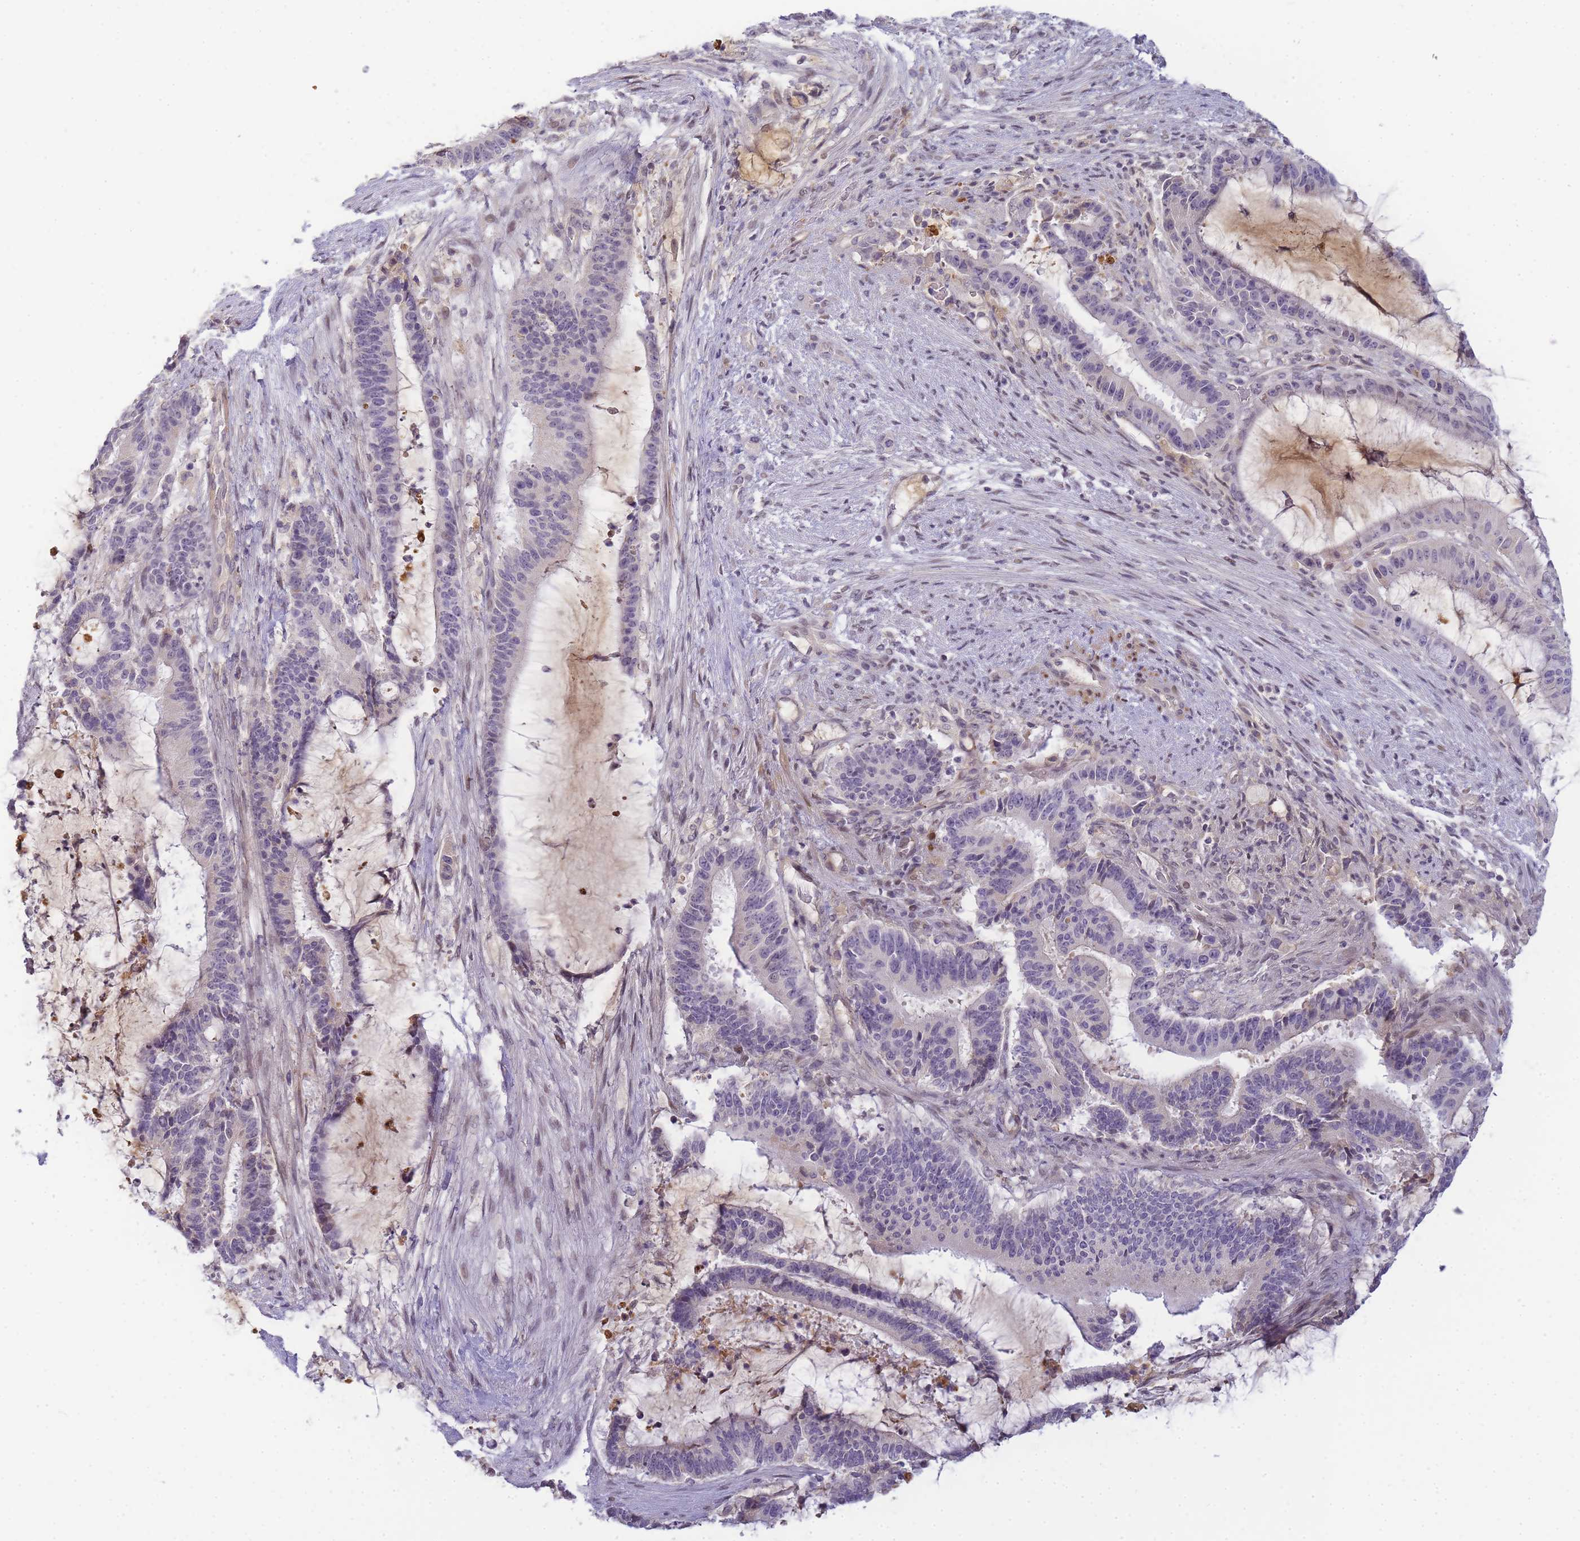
{"staining": {"intensity": "negative", "quantity": "none", "location": "none"}, "tissue": "liver cancer", "cell_type": "Tumor cells", "image_type": "cancer", "snomed": [{"axis": "morphology", "description": "Normal tissue, NOS"}, {"axis": "morphology", "description": "Cholangiocarcinoma"}, {"axis": "topography", "description": "Liver"}, {"axis": "topography", "description": "Peripheral nerve tissue"}], "caption": "Immunohistochemistry image of human cholangiocarcinoma (liver) stained for a protein (brown), which reveals no positivity in tumor cells.", "gene": "RRAD", "patient": {"sex": "female", "age": 73}}